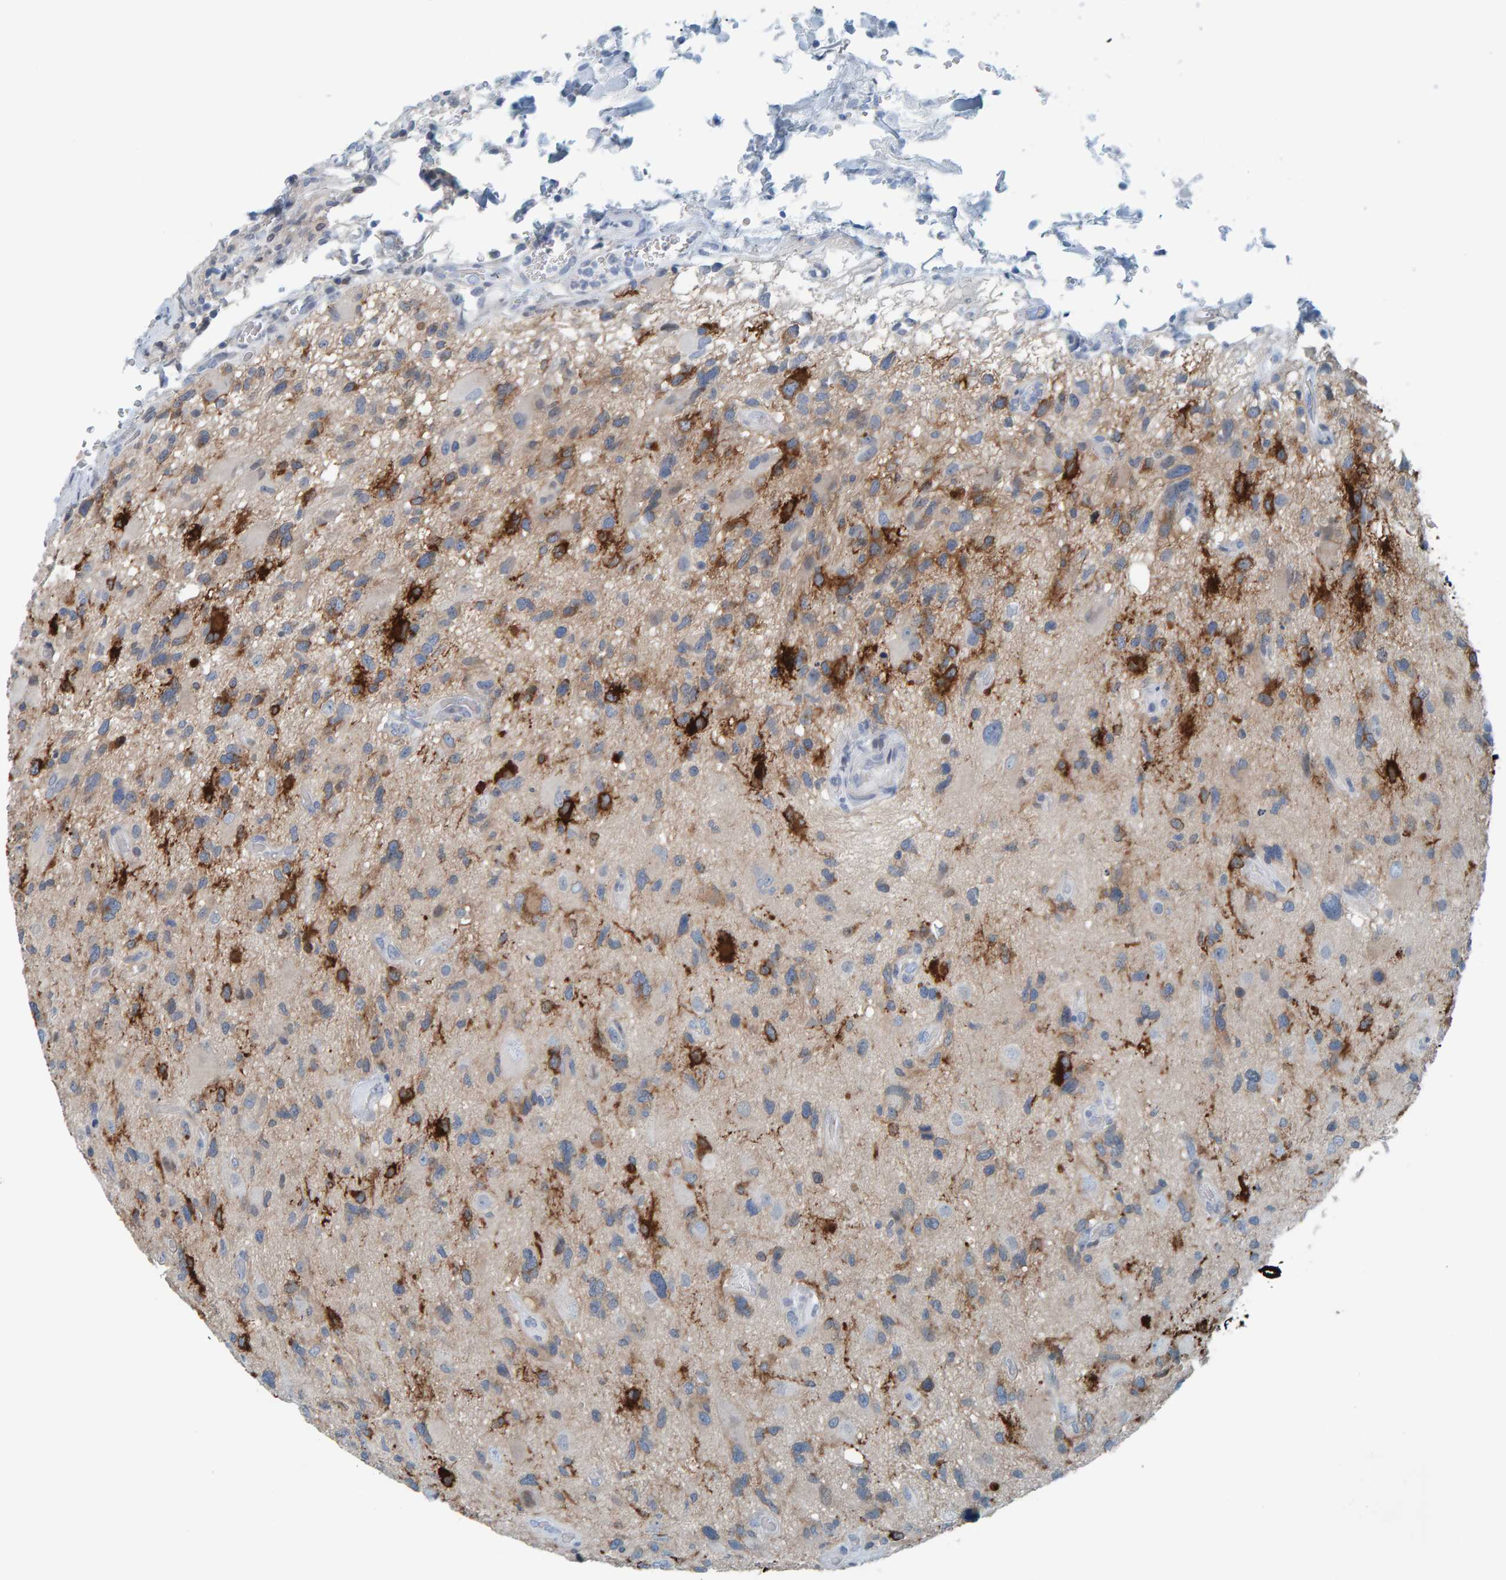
{"staining": {"intensity": "strong", "quantity": "<25%", "location": "cytoplasmic/membranous"}, "tissue": "glioma", "cell_type": "Tumor cells", "image_type": "cancer", "snomed": [{"axis": "morphology", "description": "Glioma, malignant, High grade"}, {"axis": "topography", "description": "Brain"}], "caption": "Protein analysis of glioma tissue shows strong cytoplasmic/membranous expression in about <25% of tumor cells.", "gene": "CNP", "patient": {"sex": "male", "age": 33}}